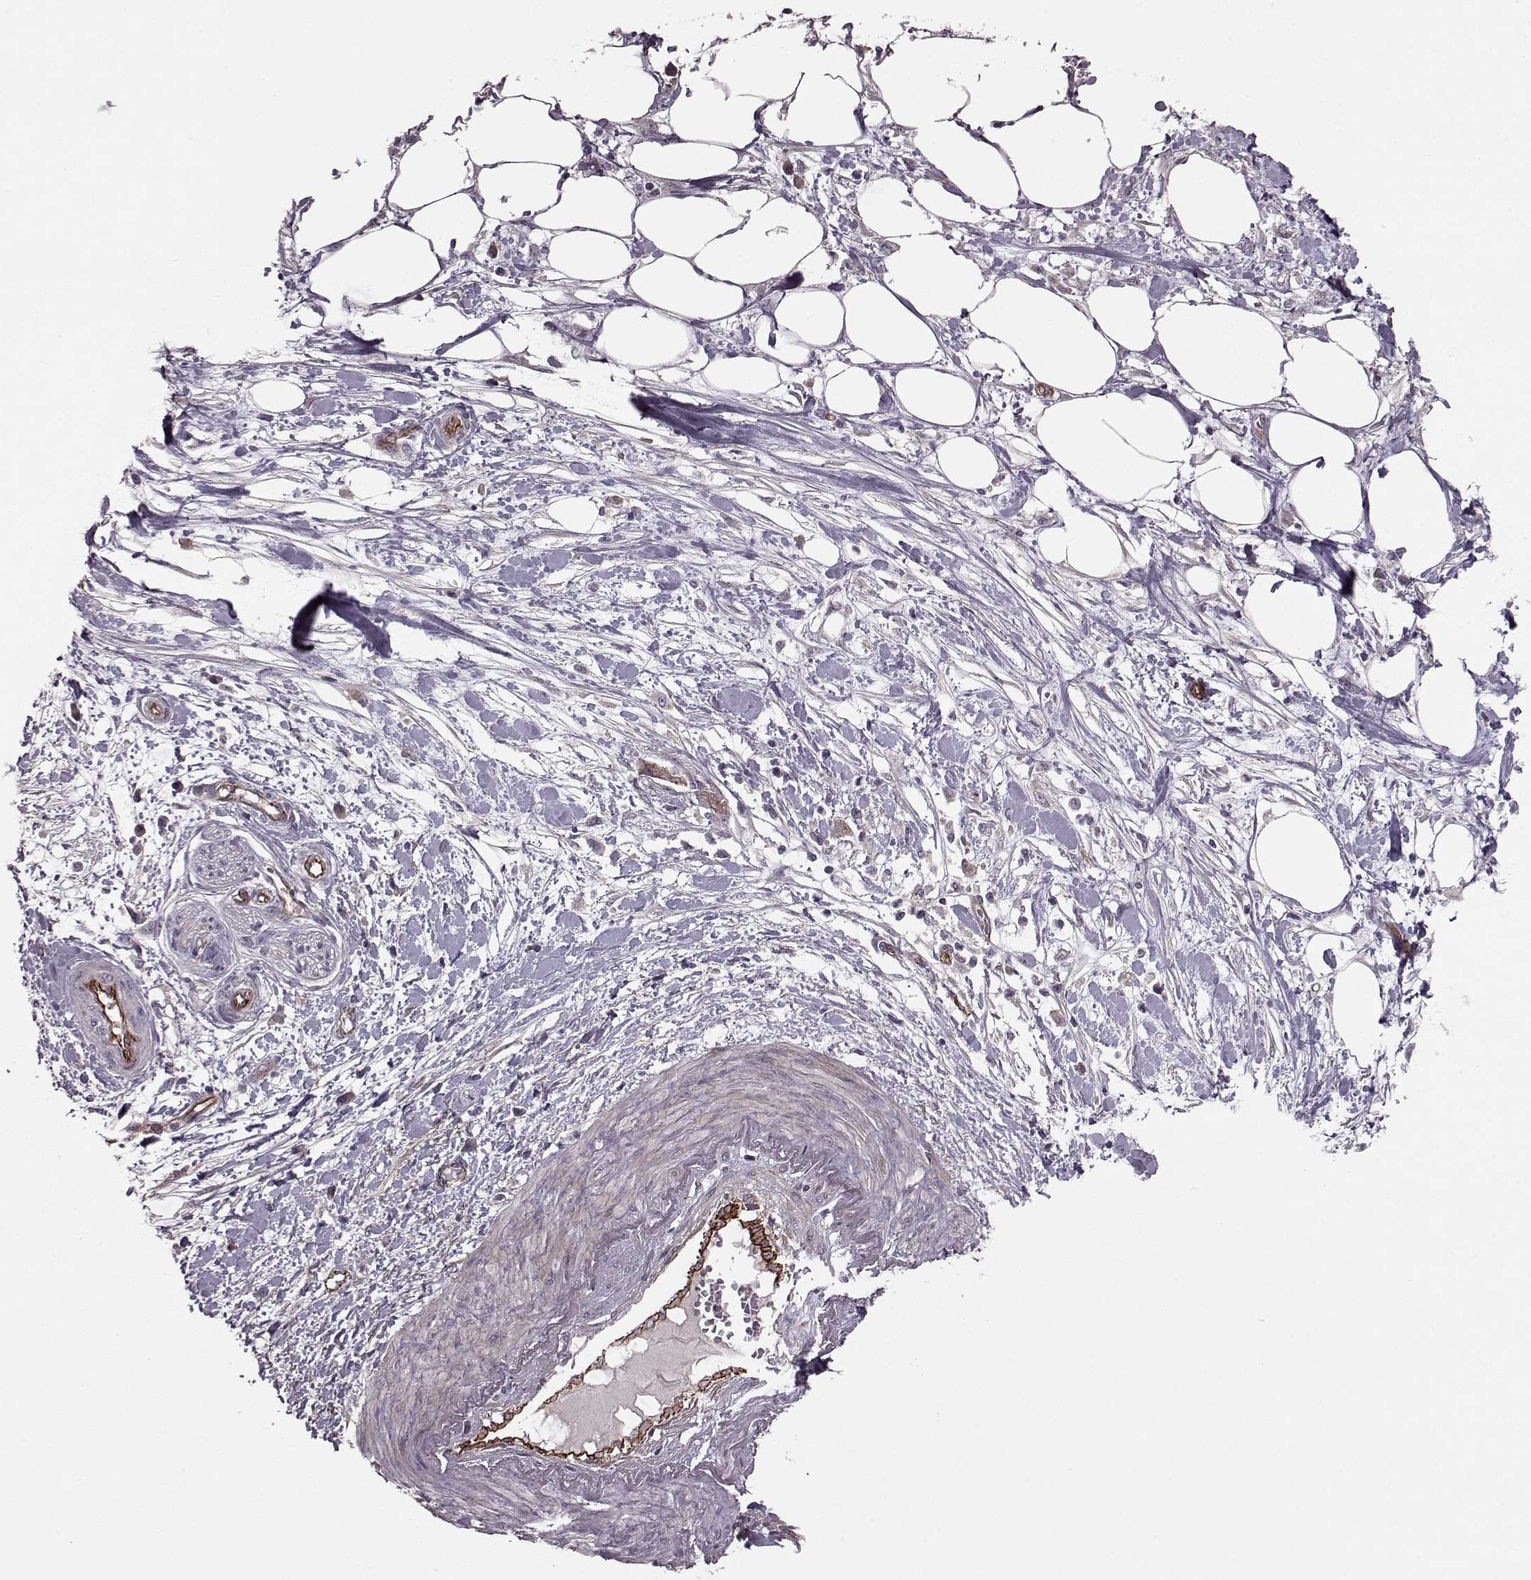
{"staining": {"intensity": "strong", "quantity": ">75%", "location": "cytoplasmic/membranous"}, "tissue": "pancreatic cancer", "cell_type": "Tumor cells", "image_type": "cancer", "snomed": [{"axis": "morphology", "description": "Normal tissue, NOS"}, {"axis": "morphology", "description": "Adenocarcinoma, NOS"}, {"axis": "topography", "description": "Lymph node"}, {"axis": "topography", "description": "Pancreas"}], "caption": "Protein staining displays strong cytoplasmic/membranous expression in approximately >75% of tumor cells in pancreatic adenocarcinoma.", "gene": "SYNPO", "patient": {"sex": "female", "age": 58}}